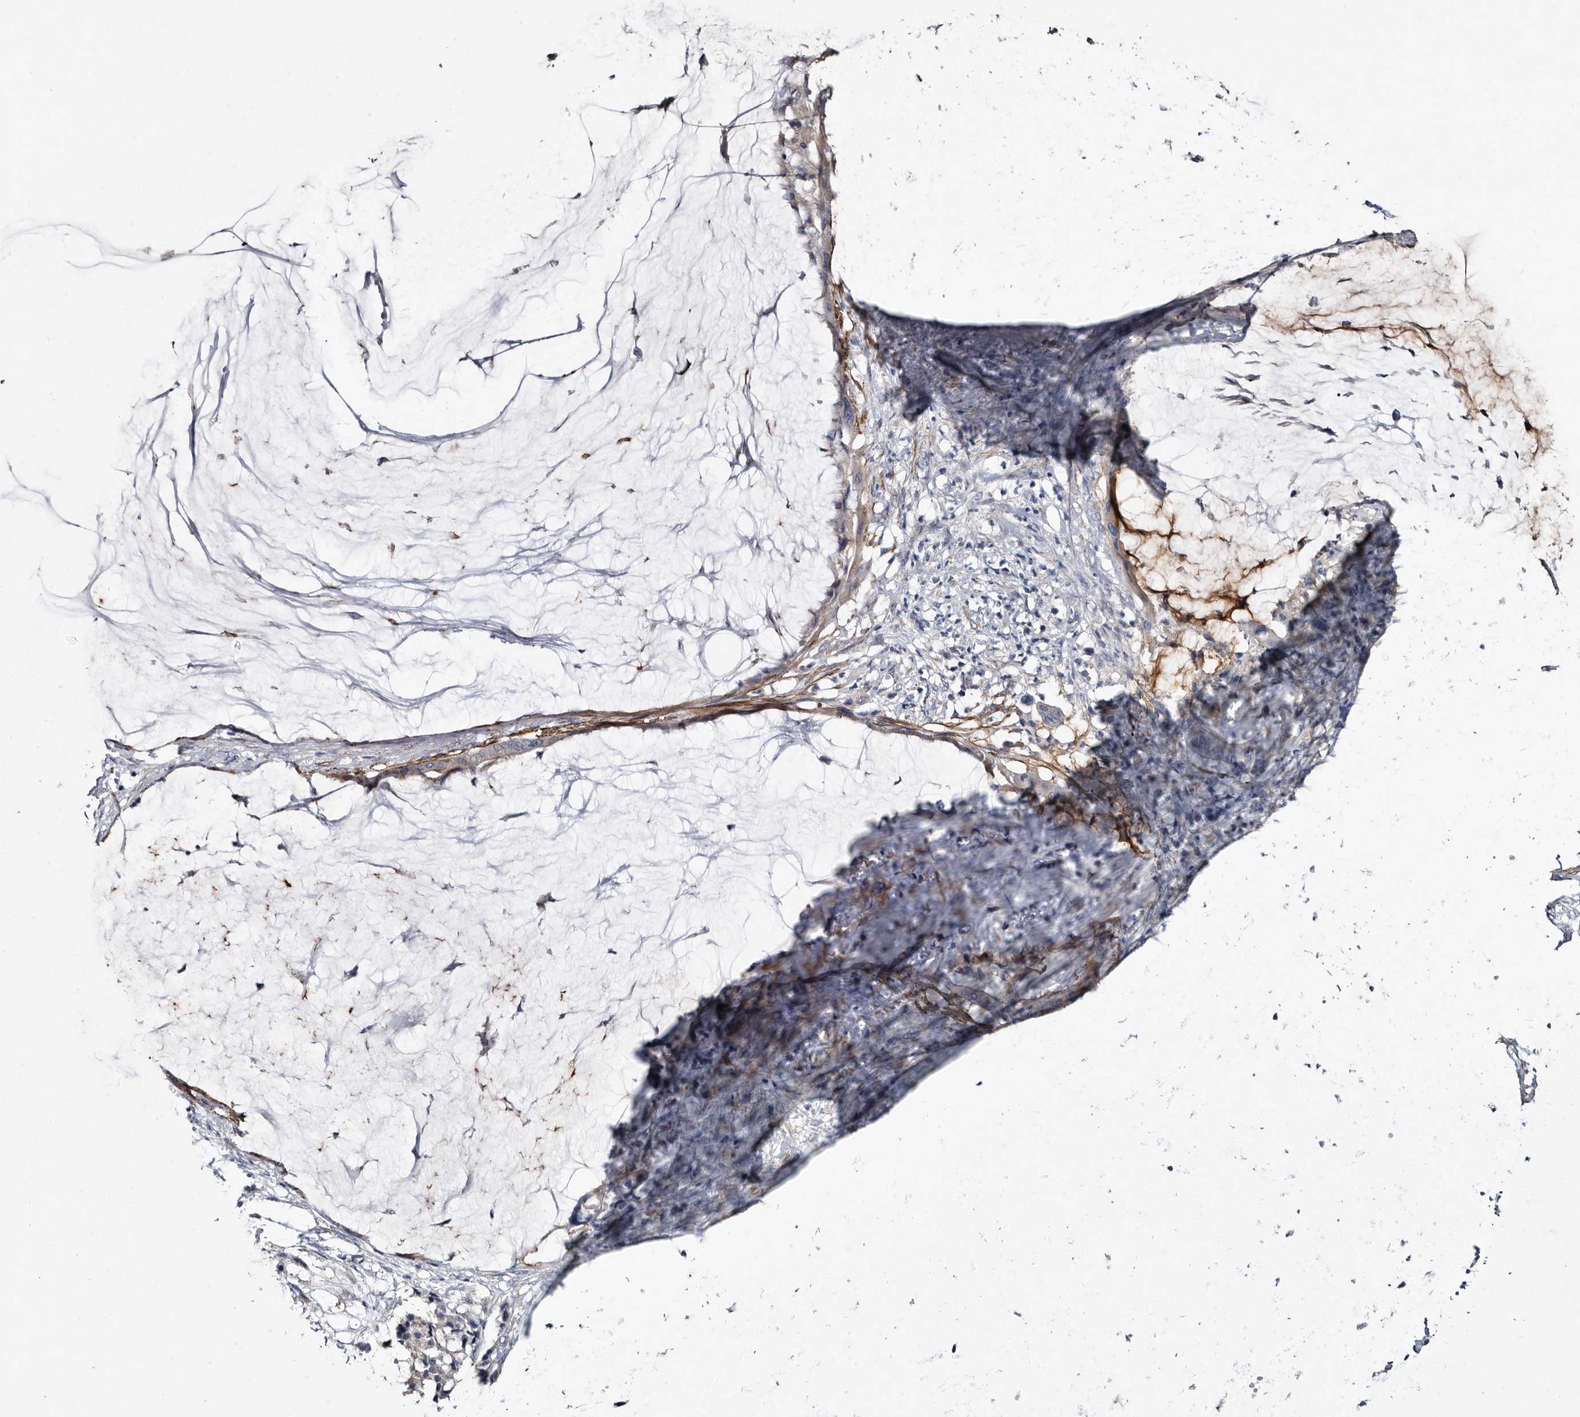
{"staining": {"intensity": "negative", "quantity": "none", "location": "none"}, "tissue": "pancreatic cancer", "cell_type": "Tumor cells", "image_type": "cancer", "snomed": [{"axis": "morphology", "description": "Adenocarcinoma, NOS"}, {"axis": "topography", "description": "Pancreas"}], "caption": "Immunohistochemistry micrograph of adenocarcinoma (pancreatic) stained for a protein (brown), which demonstrates no expression in tumor cells.", "gene": "IARS1", "patient": {"sex": "male", "age": 41}}